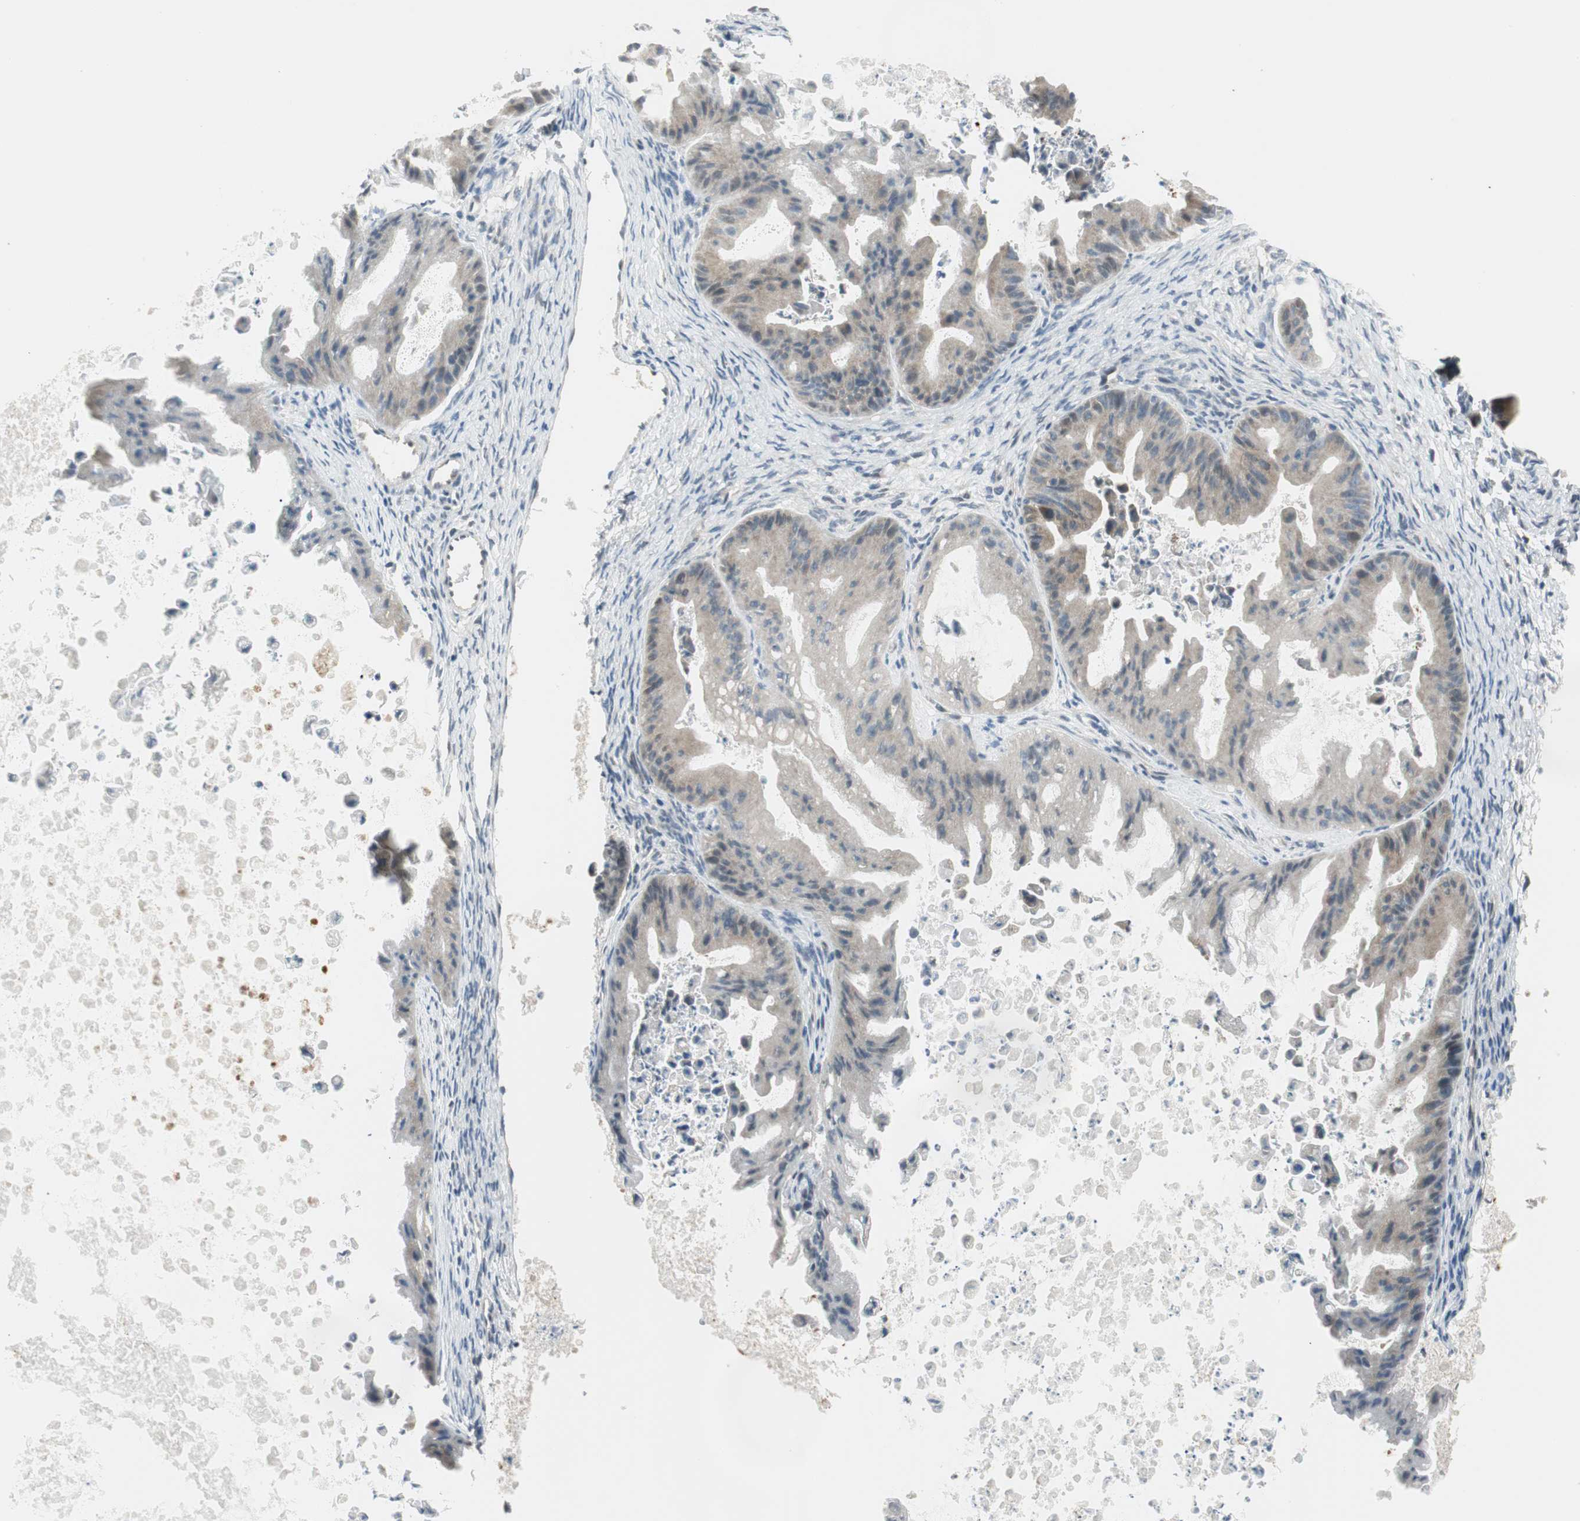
{"staining": {"intensity": "negative", "quantity": "none", "location": "none"}, "tissue": "ovarian cancer", "cell_type": "Tumor cells", "image_type": "cancer", "snomed": [{"axis": "morphology", "description": "Cystadenocarcinoma, mucinous, NOS"}, {"axis": "topography", "description": "Ovary"}], "caption": "Image shows no significant protein staining in tumor cells of ovarian mucinous cystadenocarcinoma.", "gene": "PCDHB15", "patient": {"sex": "female", "age": 37}}